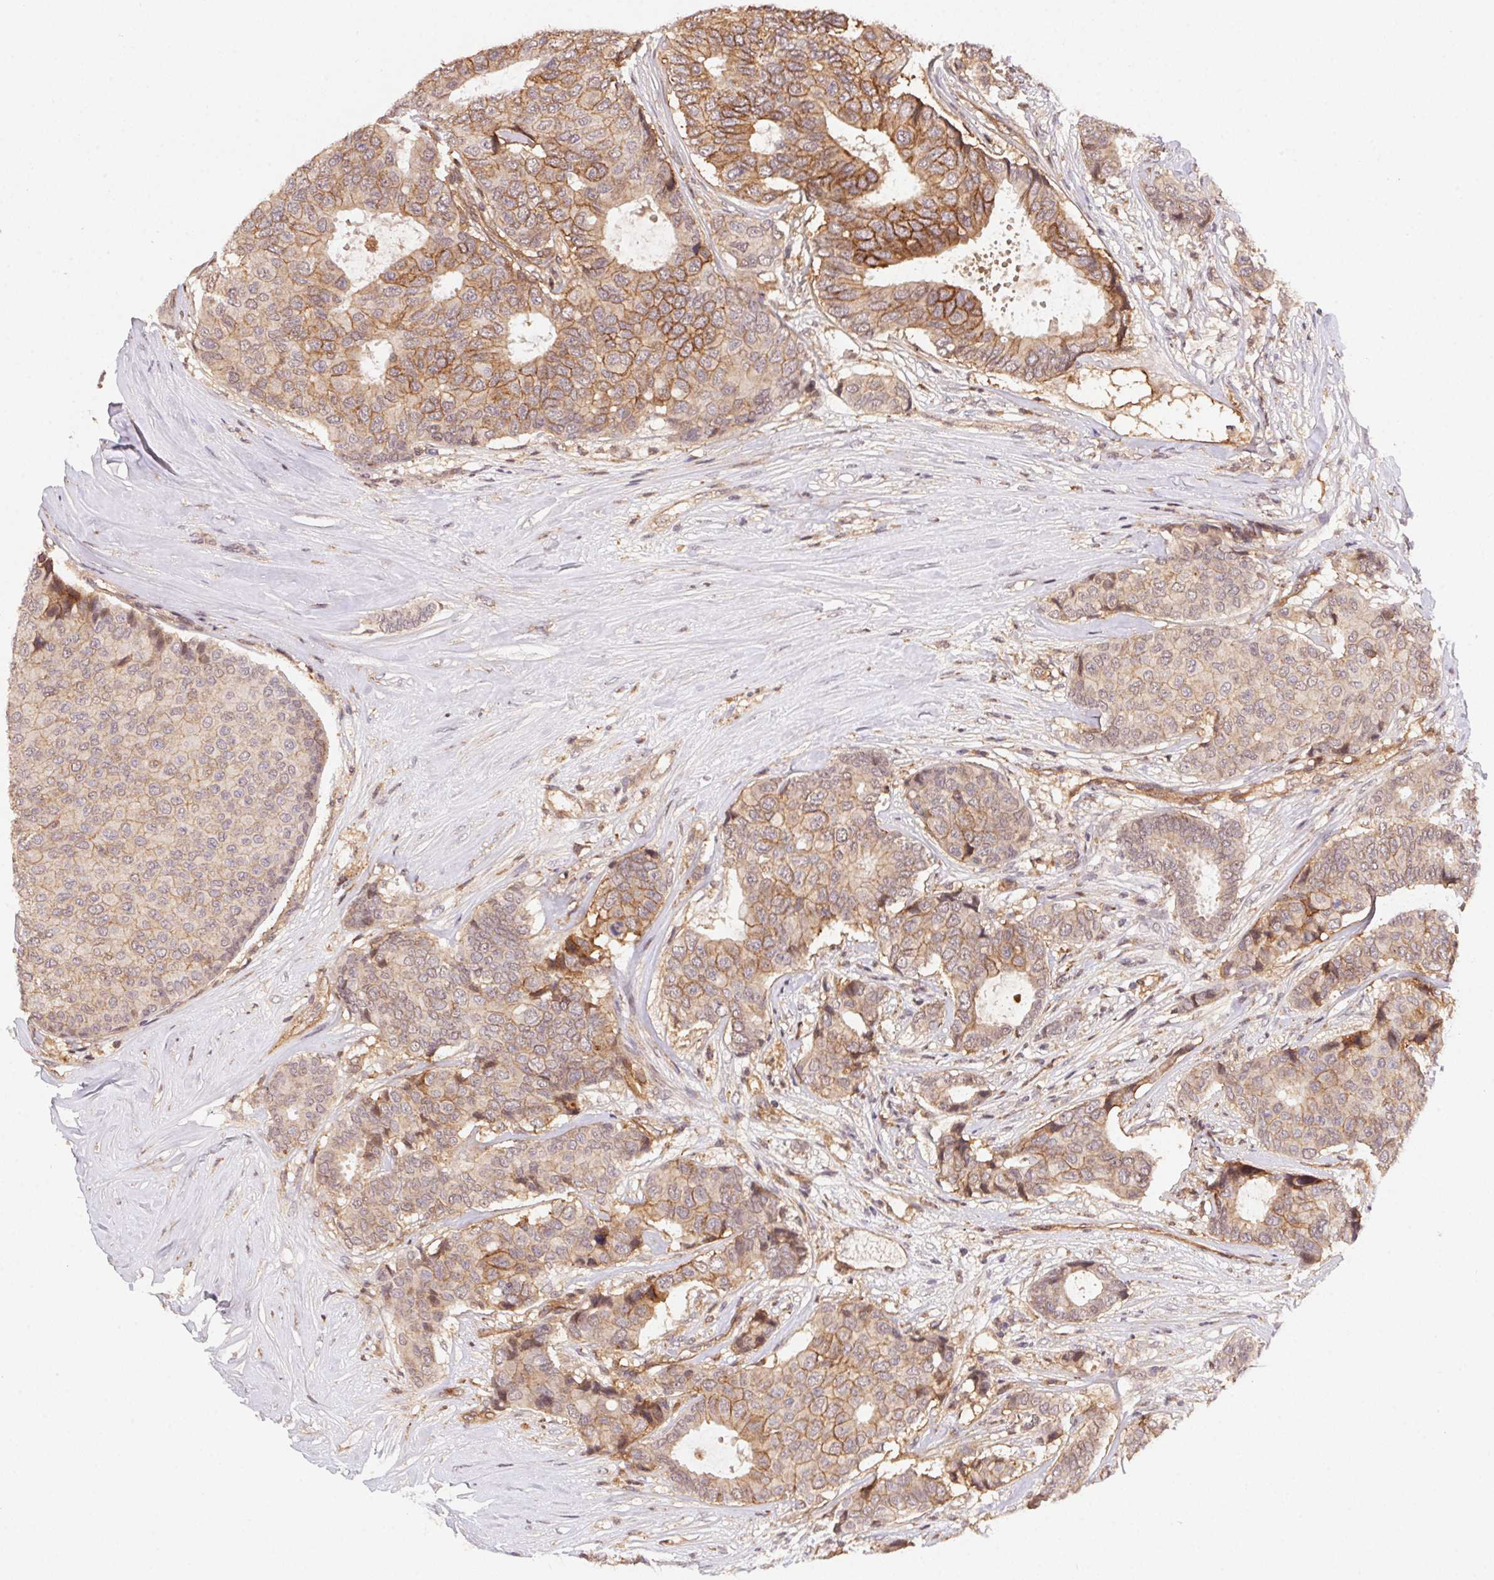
{"staining": {"intensity": "moderate", "quantity": ">75%", "location": "cytoplasmic/membranous"}, "tissue": "breast cancer", "cell_type": "Tumor cells", "image_type": "cancer", "snomed": [{"axis": "morphology", "description": "Duct carcinoma"}, {"axis": "topography", "description": "Breast"}], "caption": "Tumor cells show medium levels of moderate cytoplasmic/membranous staining in approximately >75% of cells in human breast cancer.", "gene": "SLC52A2", "patient": {"sex": "female", "age": 75}}